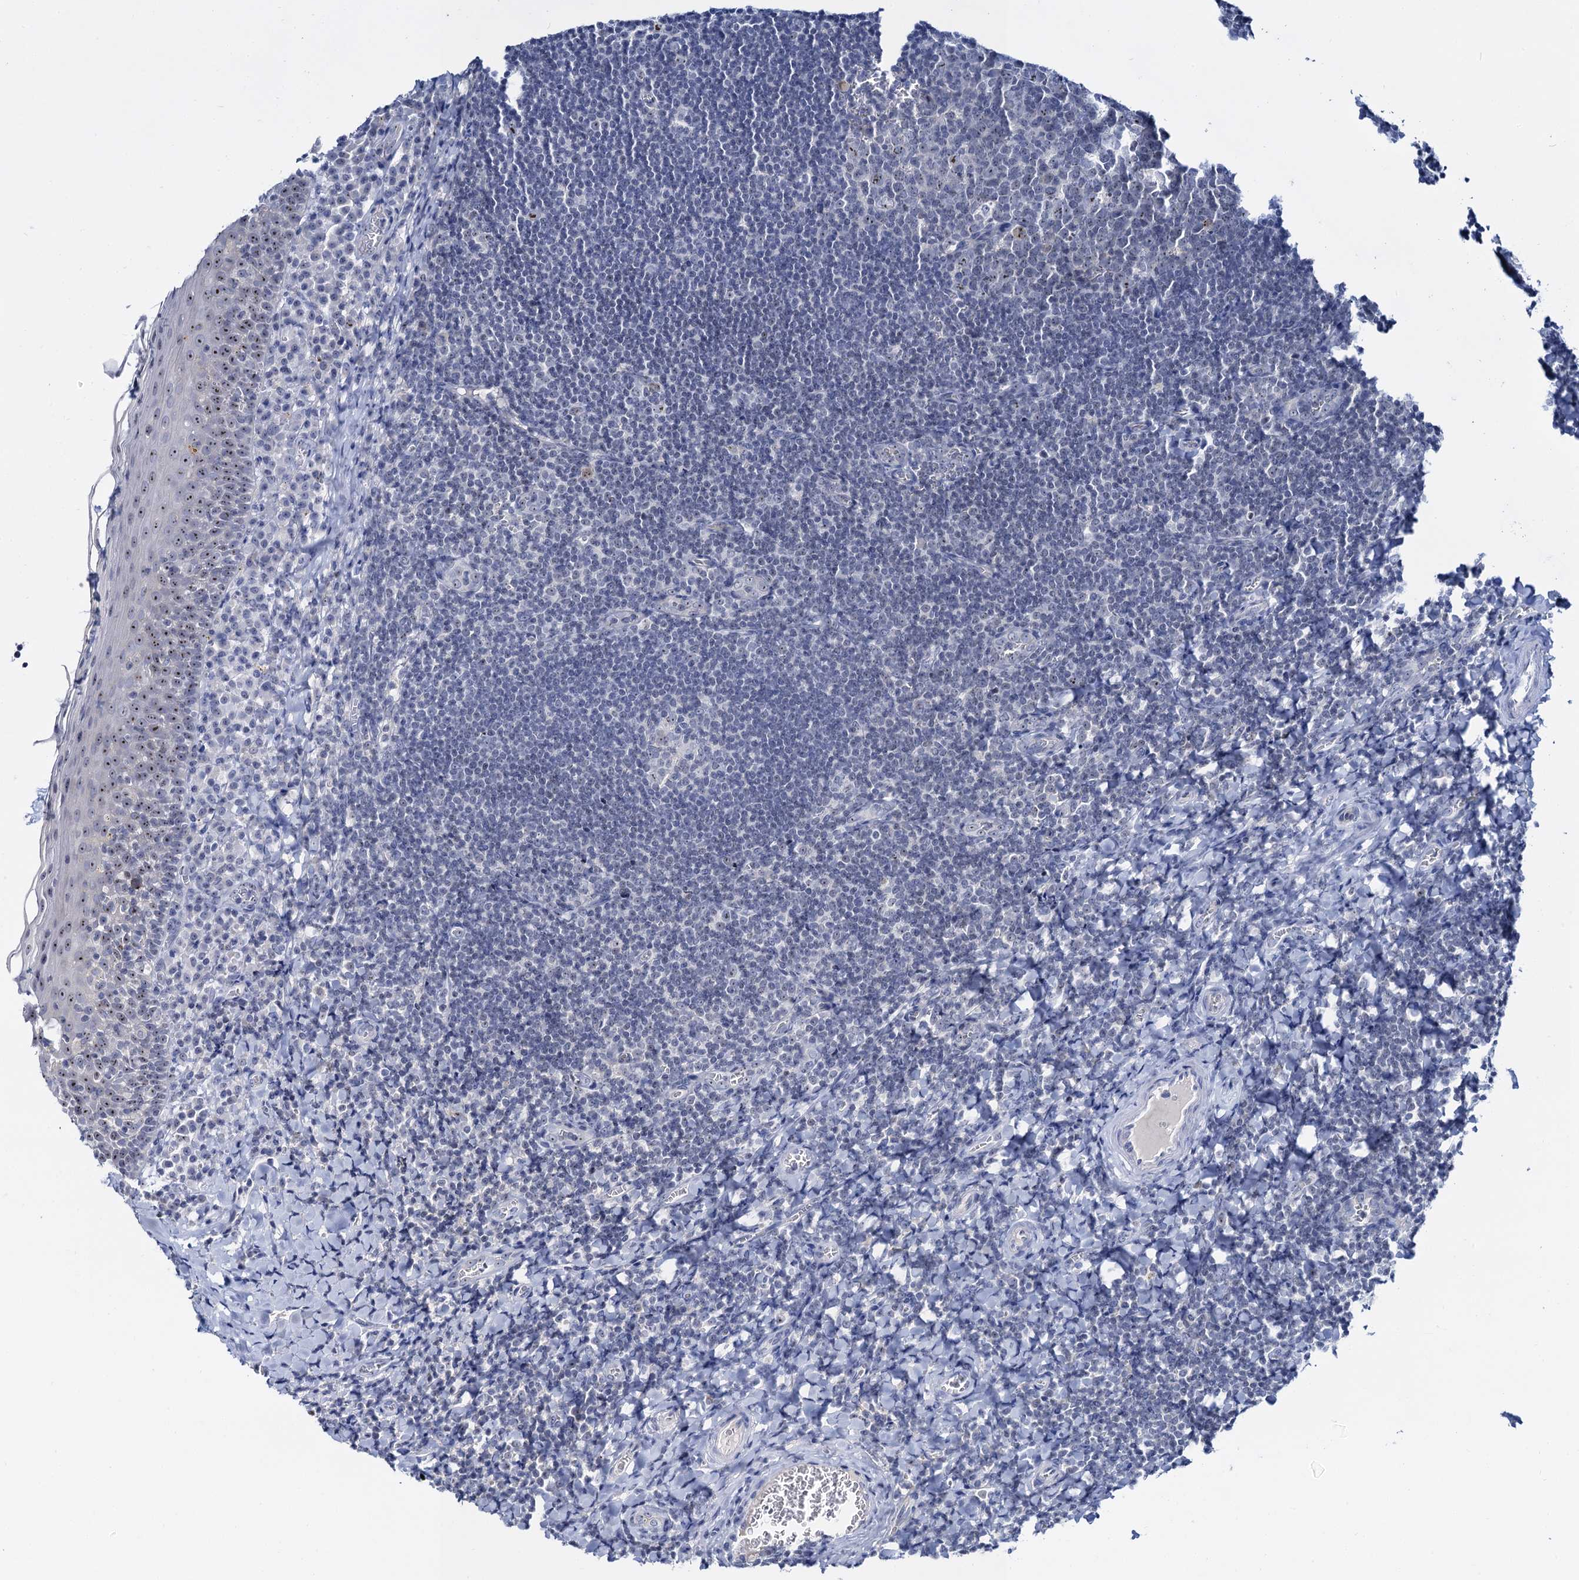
{"staining": {"intensity": "moderate", "quantity": "<25%", "location": "nuclear"}, "tissue": "tonsil", "cell_type": "Germinal center cells", "image_type": "normal", "snomed": [{"axis": "morphology", "description": "Normal tissue, NOS"}, {"axis": "topography", "description": "Tonsil"}], "caption": "Benign tonsil shows moderate nuclear positivity in approximately <25% of germinal center cells.", "gene": "NOP2", "patient": {"sex": "male", "age": 27}}